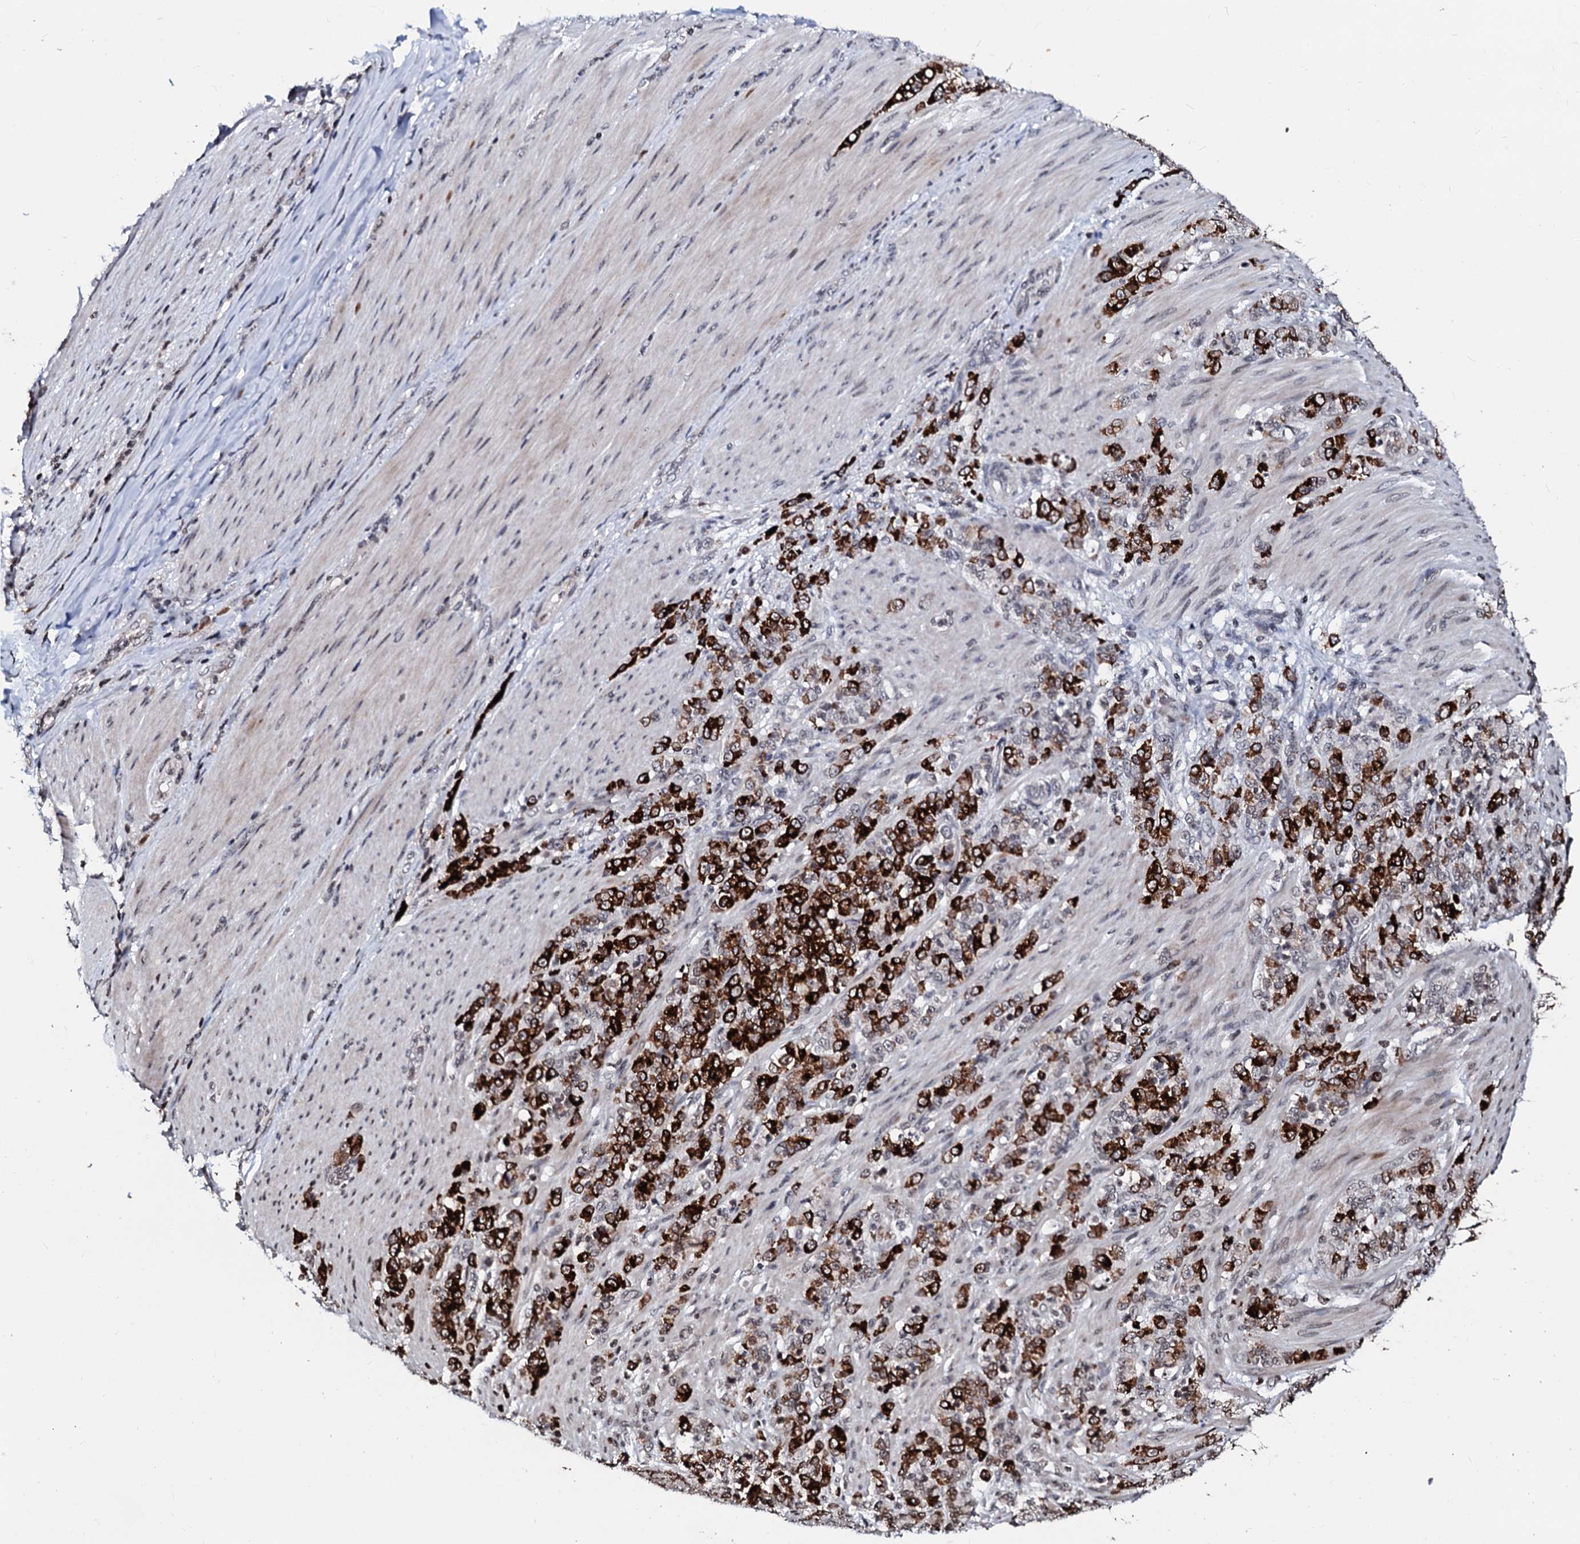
{"staining": {"intensity": "strong", "quantity": ">75%", "location": "cytoplasmic/membranous"}, "tissue": "stomach cancer", "cell_type": "Tumor cells", "image_type": "cancer", "snomed": [{"axis": "morphology", "description": "Adenocarcinoma, NOS"}, {"axis": "topography", "description": "Stomach"}], "caption": "Immunohistochemical staining of adenocarcinoma (stomach) demonstrates high levels of strong cytoplasmic/membranous protein staining in about >75% of tumor cells.", "gene": "LSM11", "patient": {"sex": "female", "age": 79}}